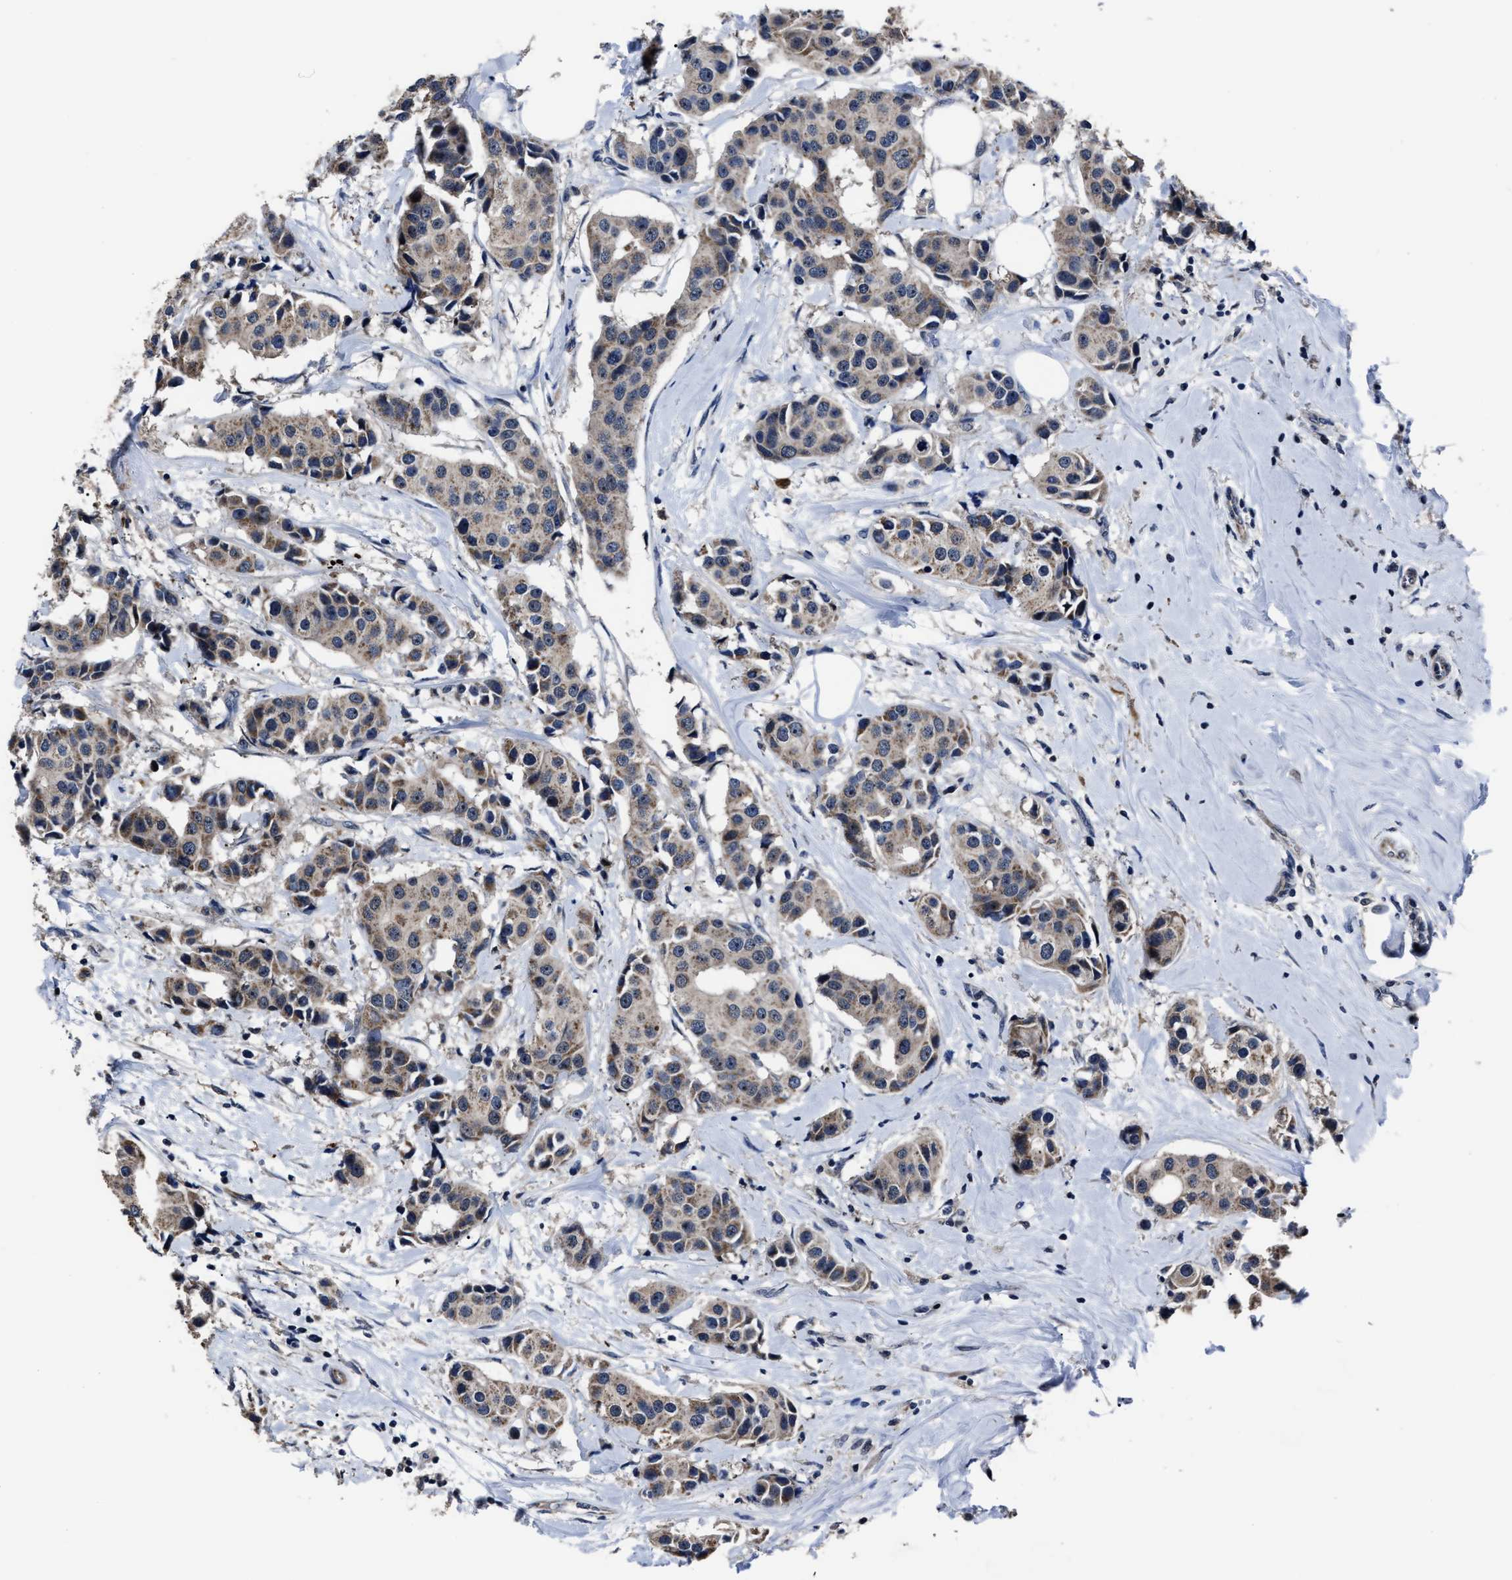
{"staining": {"intensity": "moderate", "quantity": "25%-75%", "location": "cytoplasmic/membranous"}, "tissue": "breast cancer", "cell_type": "Tumor cells", "image_type": "cancer", "snomed": [{"axis": "morphology", "description": "Normal tissue, NOS"}, {"axis": "morphology", "description": "Duct carcinoma"}, {"axis": "topography", "description": "Breast"}], "caption": "IHC (DAB) staining of human breast invasive ductal carcinoma shows moderate cytoplasmic/membranous protein positivity in about 25%-75% of tumor cells.", "gene": "RSBN1L", "patient": {"sex": "female", "age": 39}}